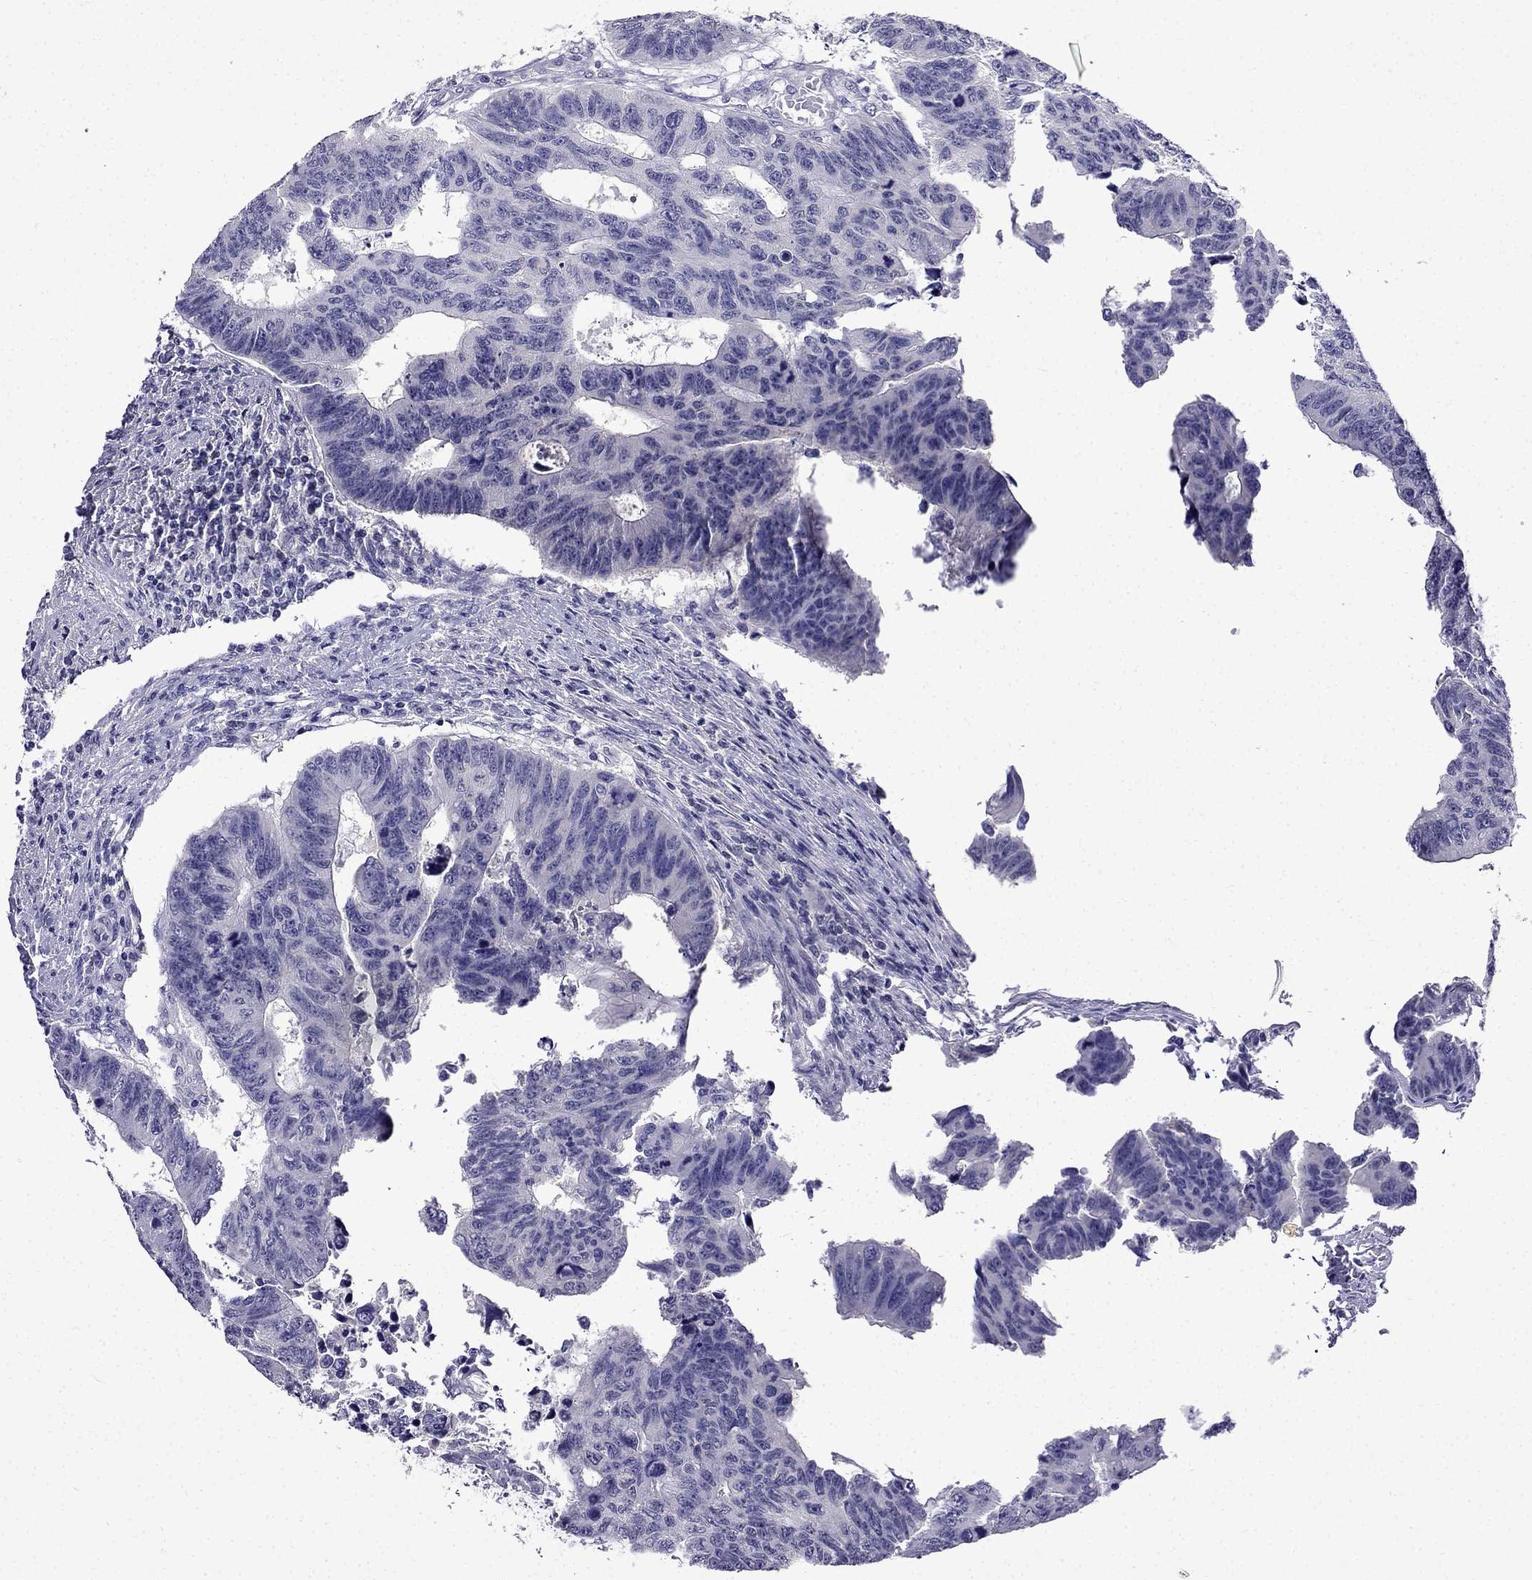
{"staining": {"intensity": "negative", "quantity": "none", "location": "none"}, "tissue": "colorectal cancer", "cell_type": "Tumor cells", "image_type": "cancer", "snomed": [{"axis": "morphology", "description": "Adenocarcinoma, NOS"}, {"axis": "topography", "description": "Rectum"}], "caption": "Tumor cells are negative for brown protein staining in adenocarcinoma (colorectal).", "gene": "DNAH17", "patient": {"sex": "female", "age": 85}}